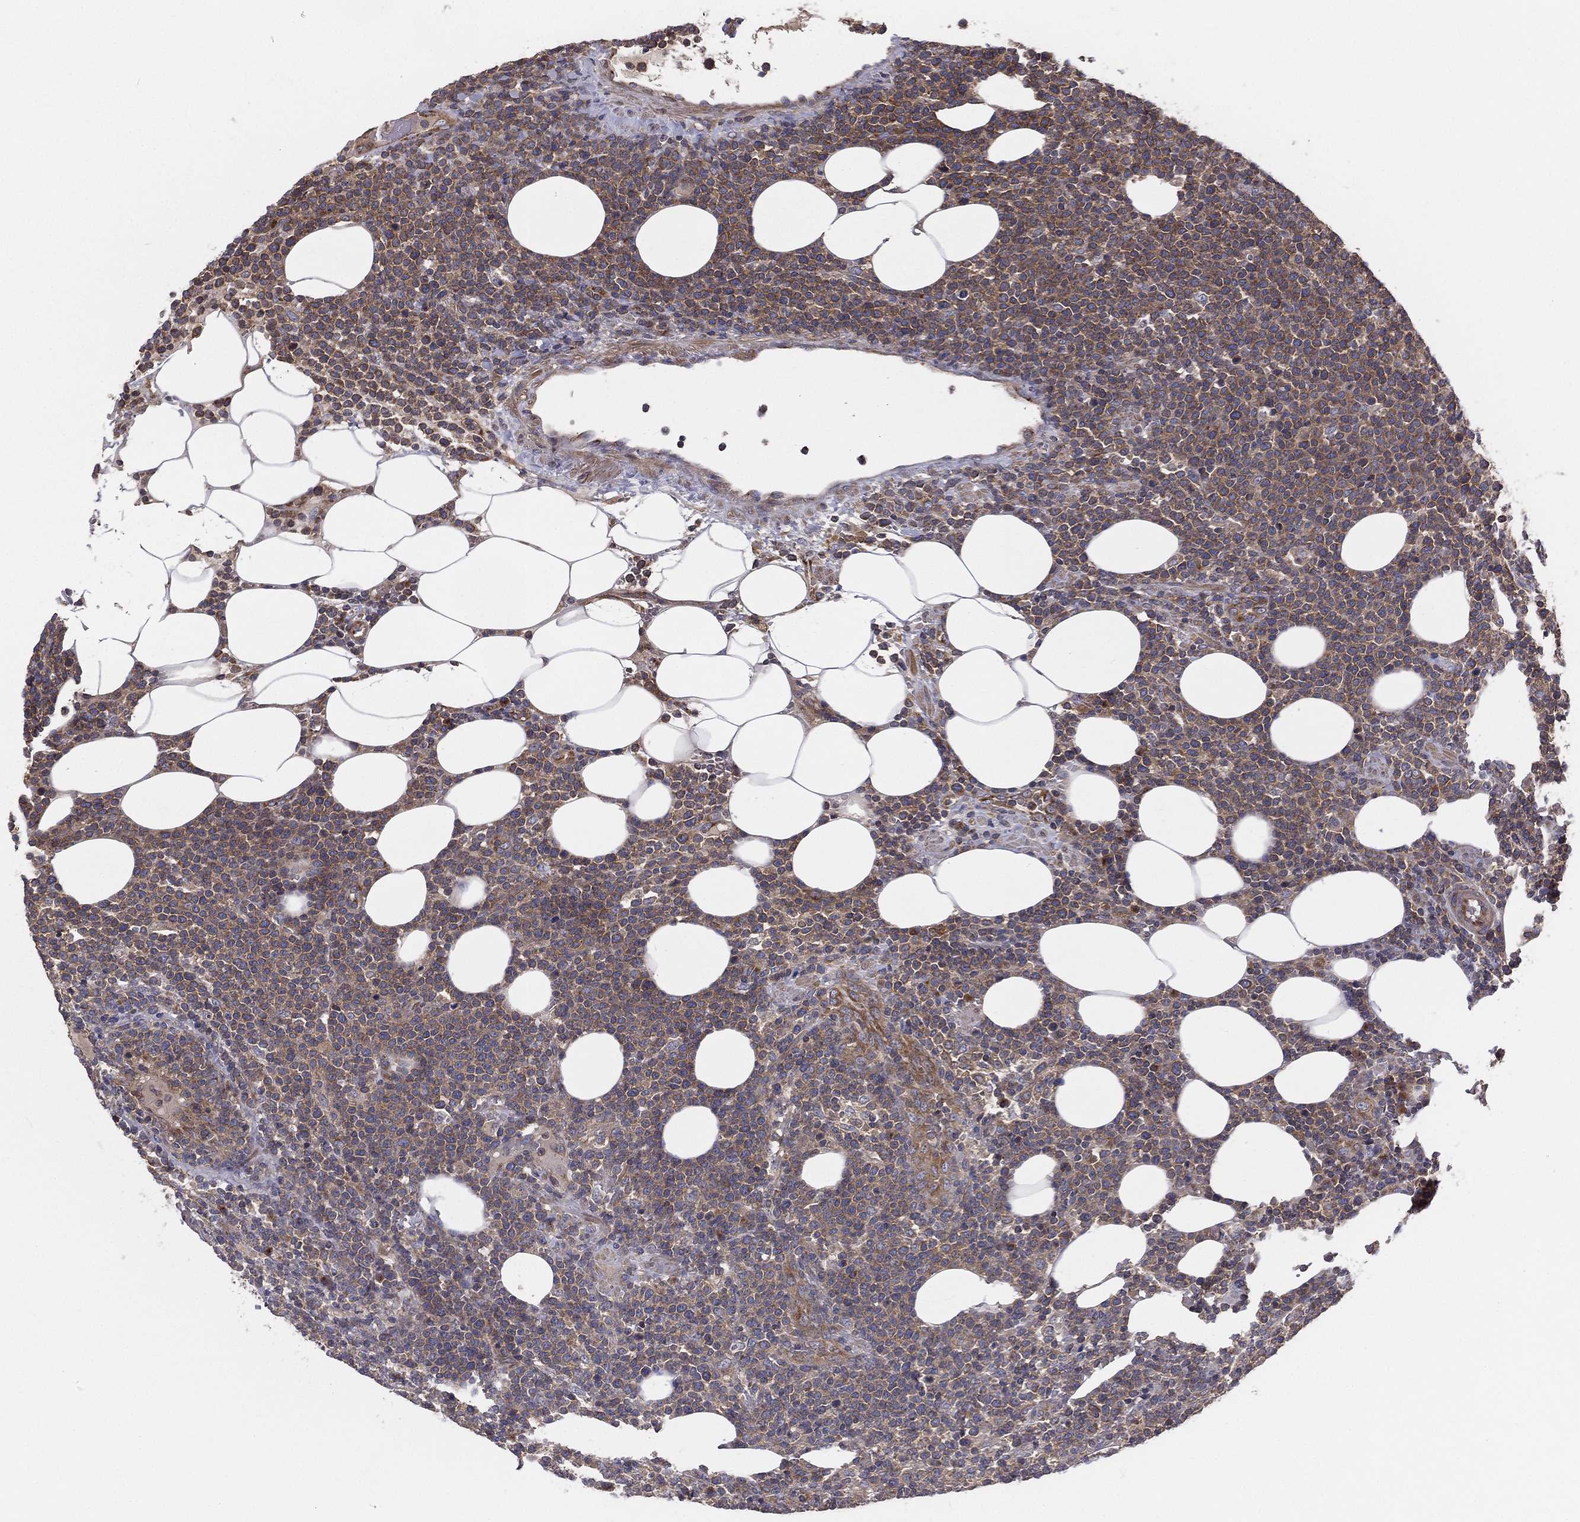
{"staining": {"intensity": "weak", "quantity": ">75%", "location": "cytoplasmic/membranous"}, "tissue": "lymphoma", "cell_type": "Tumor cells", "image_type": "cancer", "snomed": [{"axis": "morphology", "description": "Malignant lymphoma, non-Hodgkin's type, High grade"}, {"axis": "topography", "description": "Lymph node"}], "caption": "Immunohistochemistry (IHC) photomicrograph of neoplastic tissue: human lymphoma stained using immunohistochemistry shows low levels of weak protein expression localized specifically in the cytoplasmic/membranous of tumor cells, appearing as a cytoplasmic/membranous brown color.", "gene": "EIF2B5", "patient": {"sex": "male", "age": 61}}